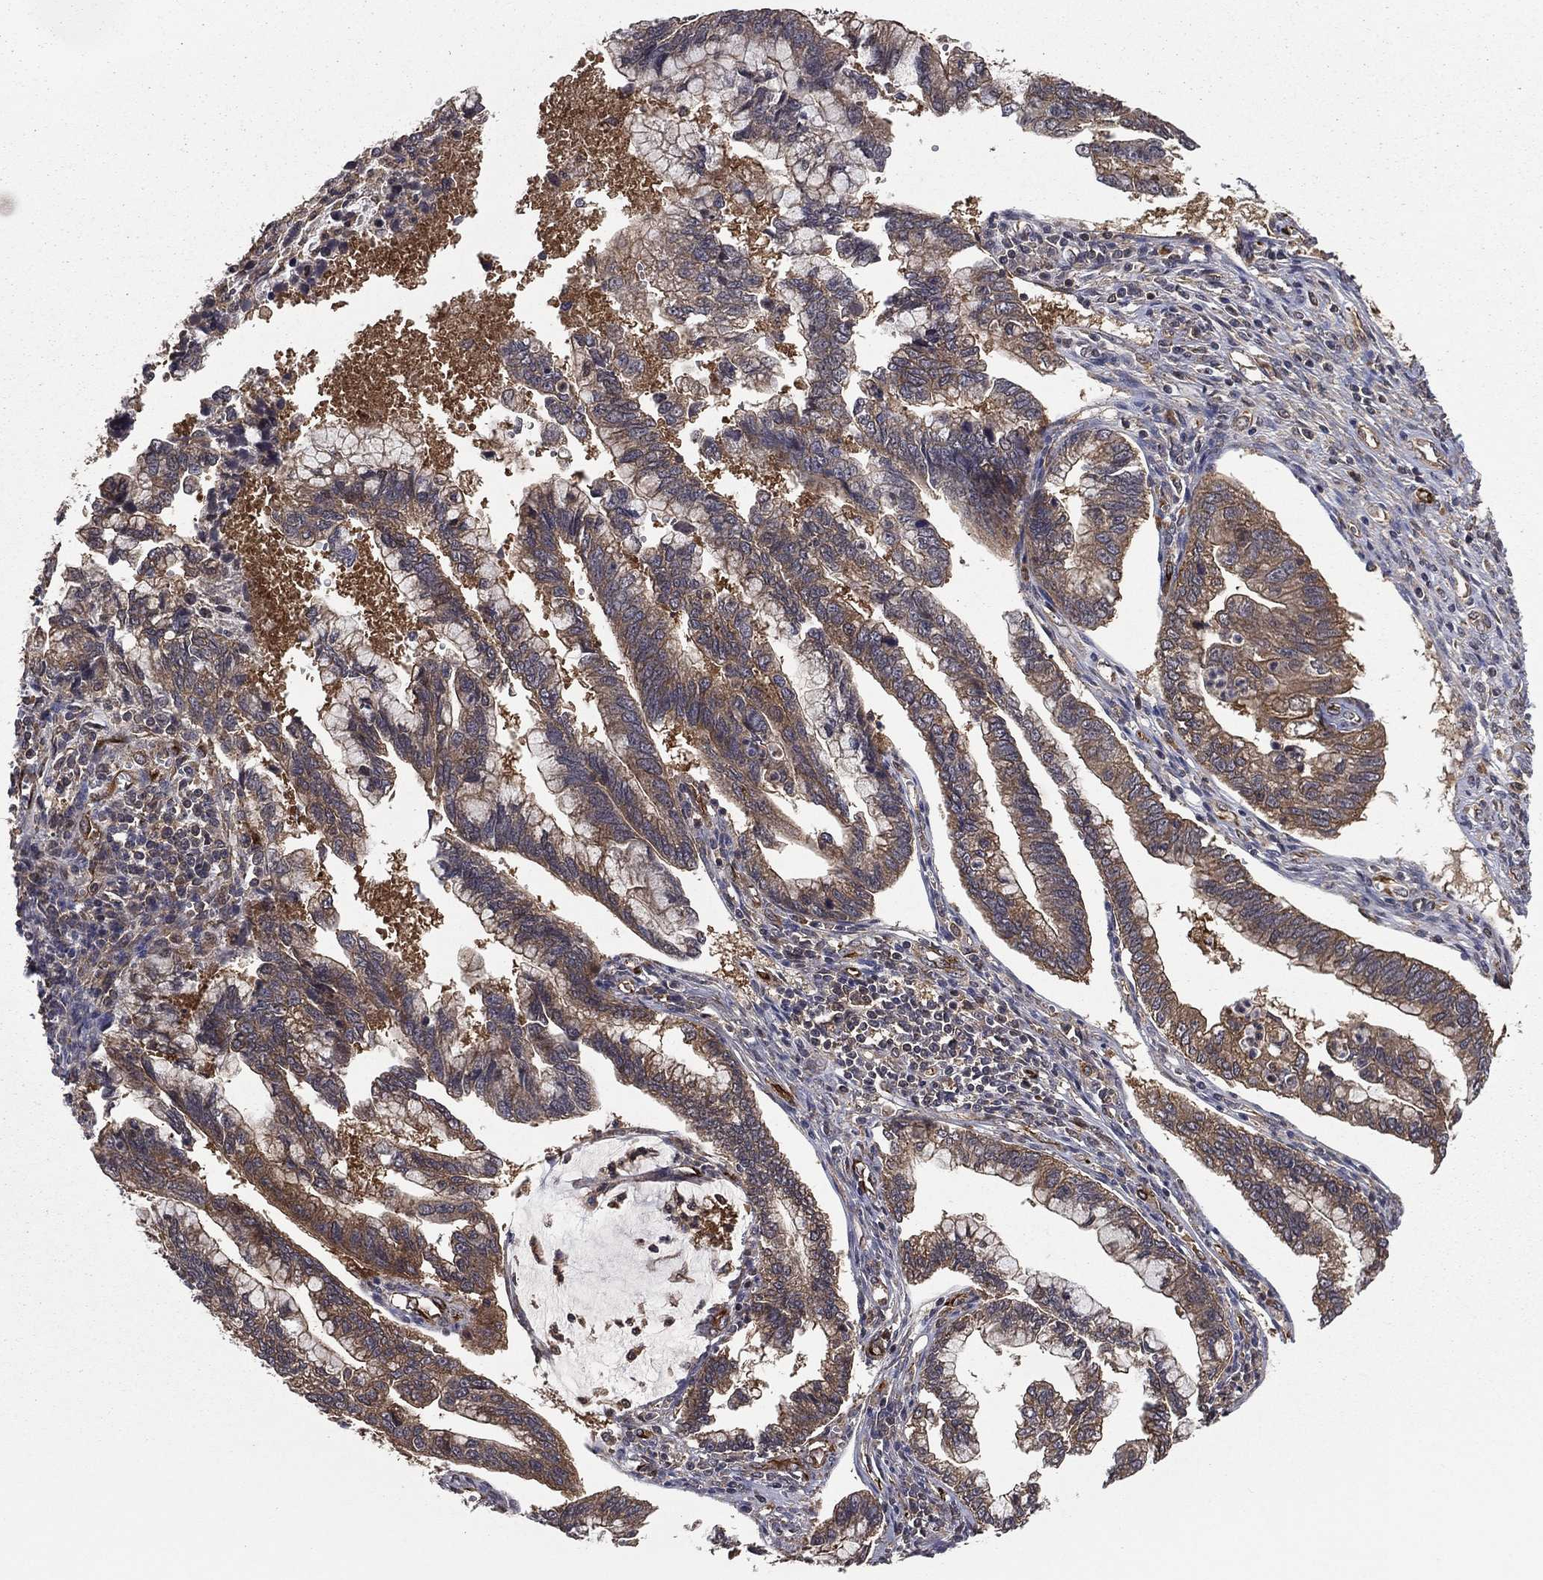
{"staining": {"intensity": "strong", "quantity": "25%-75%", "location": "cytoplasmic/membranous"}, "tissue": "cervical cancer", "cell_type": "Tumor cells", "image_type": "cancer", "snomed": [{"axis": "morphology", "description": "Adenocarcinoma, NOS"}, {"axis": "topography", "description": "Cervix"}], "caption": "A photomicrograph showing strong cytoplasmic/membranous expression in approximately 25%-75% of tumor cells in cervical cancer (adenocarcinoma), as visualized by brown immunohistochemical staining.", "gene": "CERT1", "patient": {"sex": "female", "age": 44}}